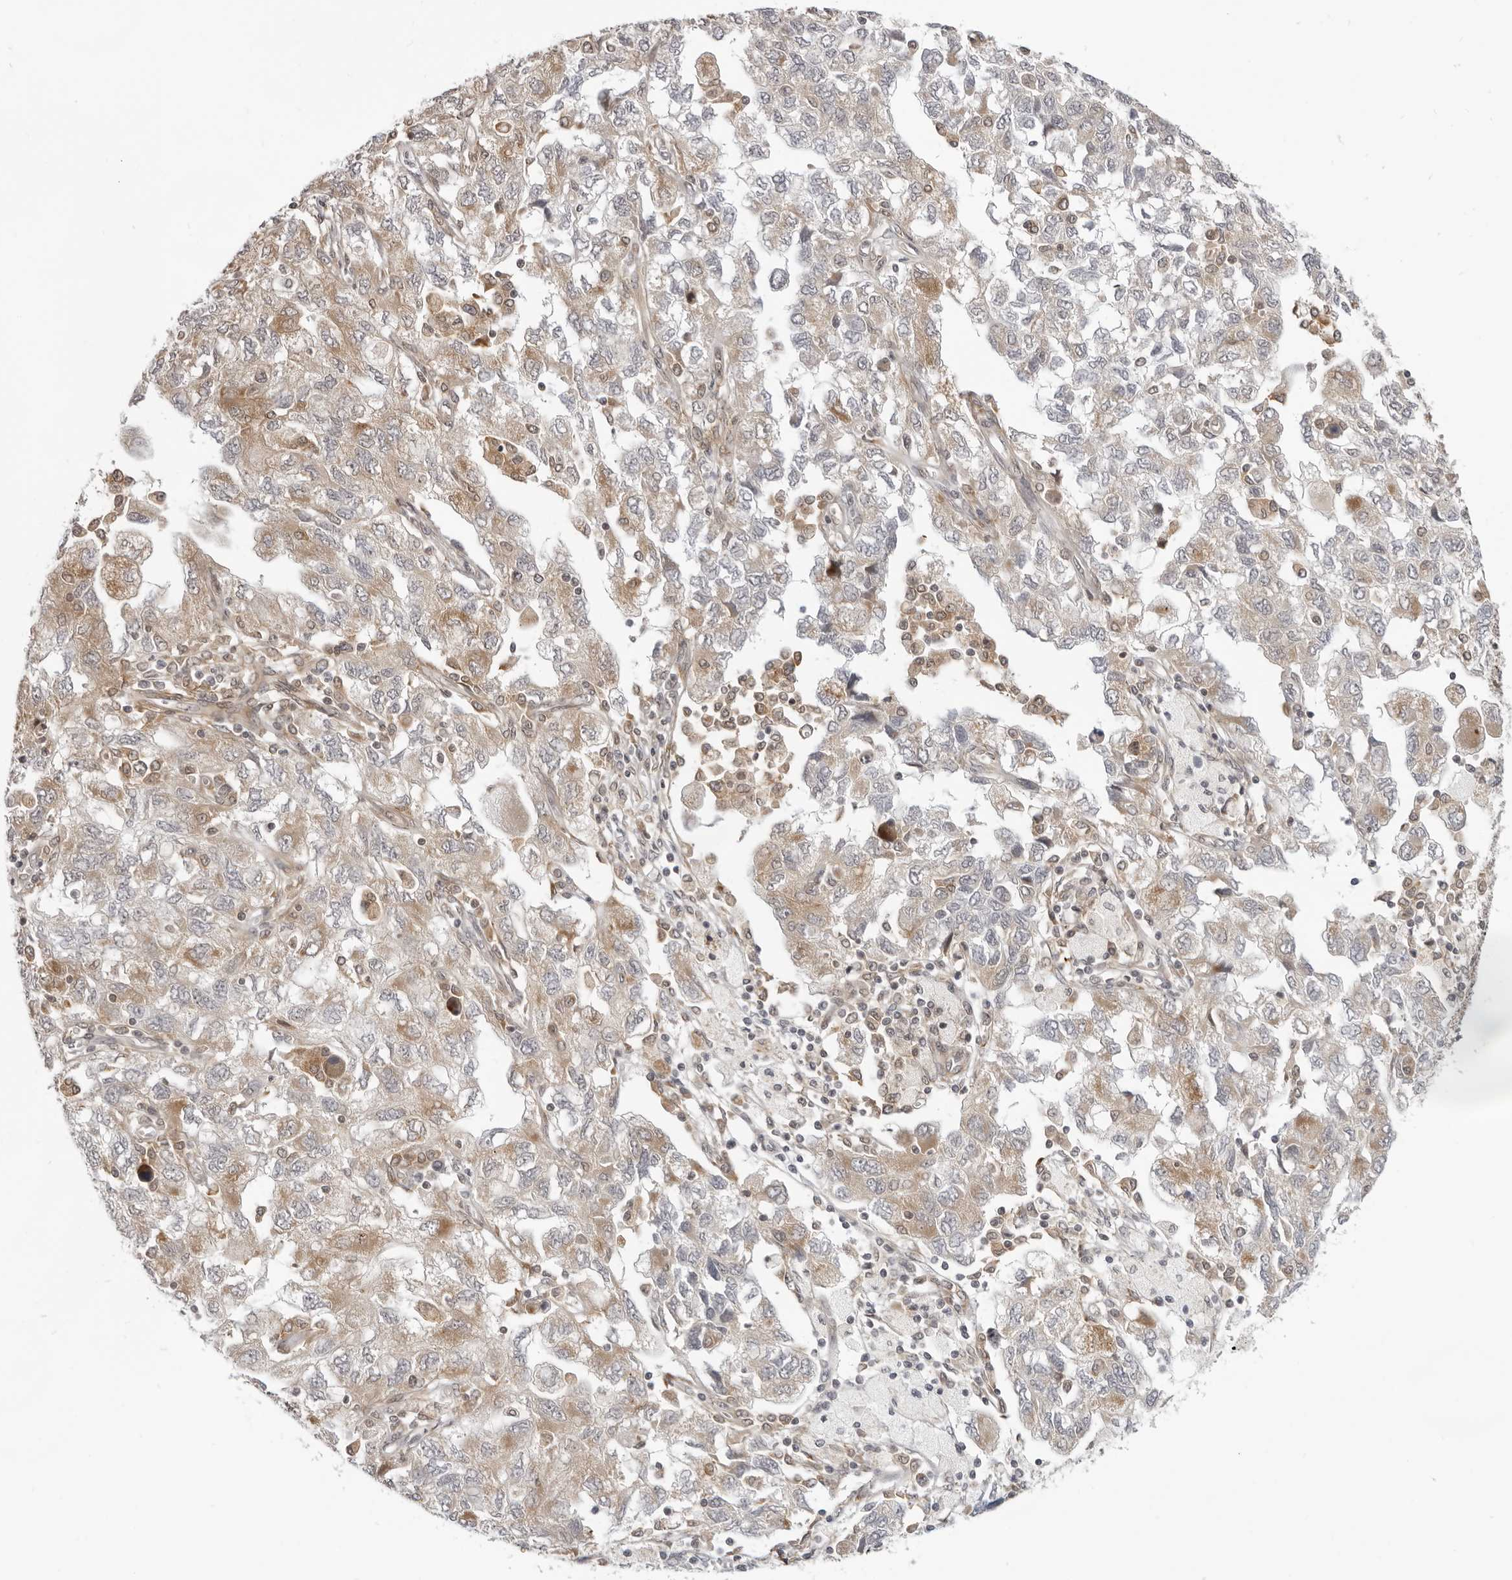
{"staining": {"intensity": "weak", "quantity": "25%-75%", "location": "cytoplasmic/membranous"}, "tissue": "ovarian cancer", "cell_type": "Tumor cells", "image_type": "cancer", "snomed": [{"axis": "morphology", "description": "Carcinoma, NOS"}, {"axis": "morphology", "description": "Cystadenocarcinoma, serous, NOS"}, {"axis": "topography", "description": "Ovary"}], "caption": "Brown immunohistochemical staining in human ovarian serous cystadenocarcinoma demonstrates weak cytoplasmic/membranous positivity in about 25%-75% of tumor cells.", "gene": "SRGAP2", "patient": {"sex": "female", "age": 69}}